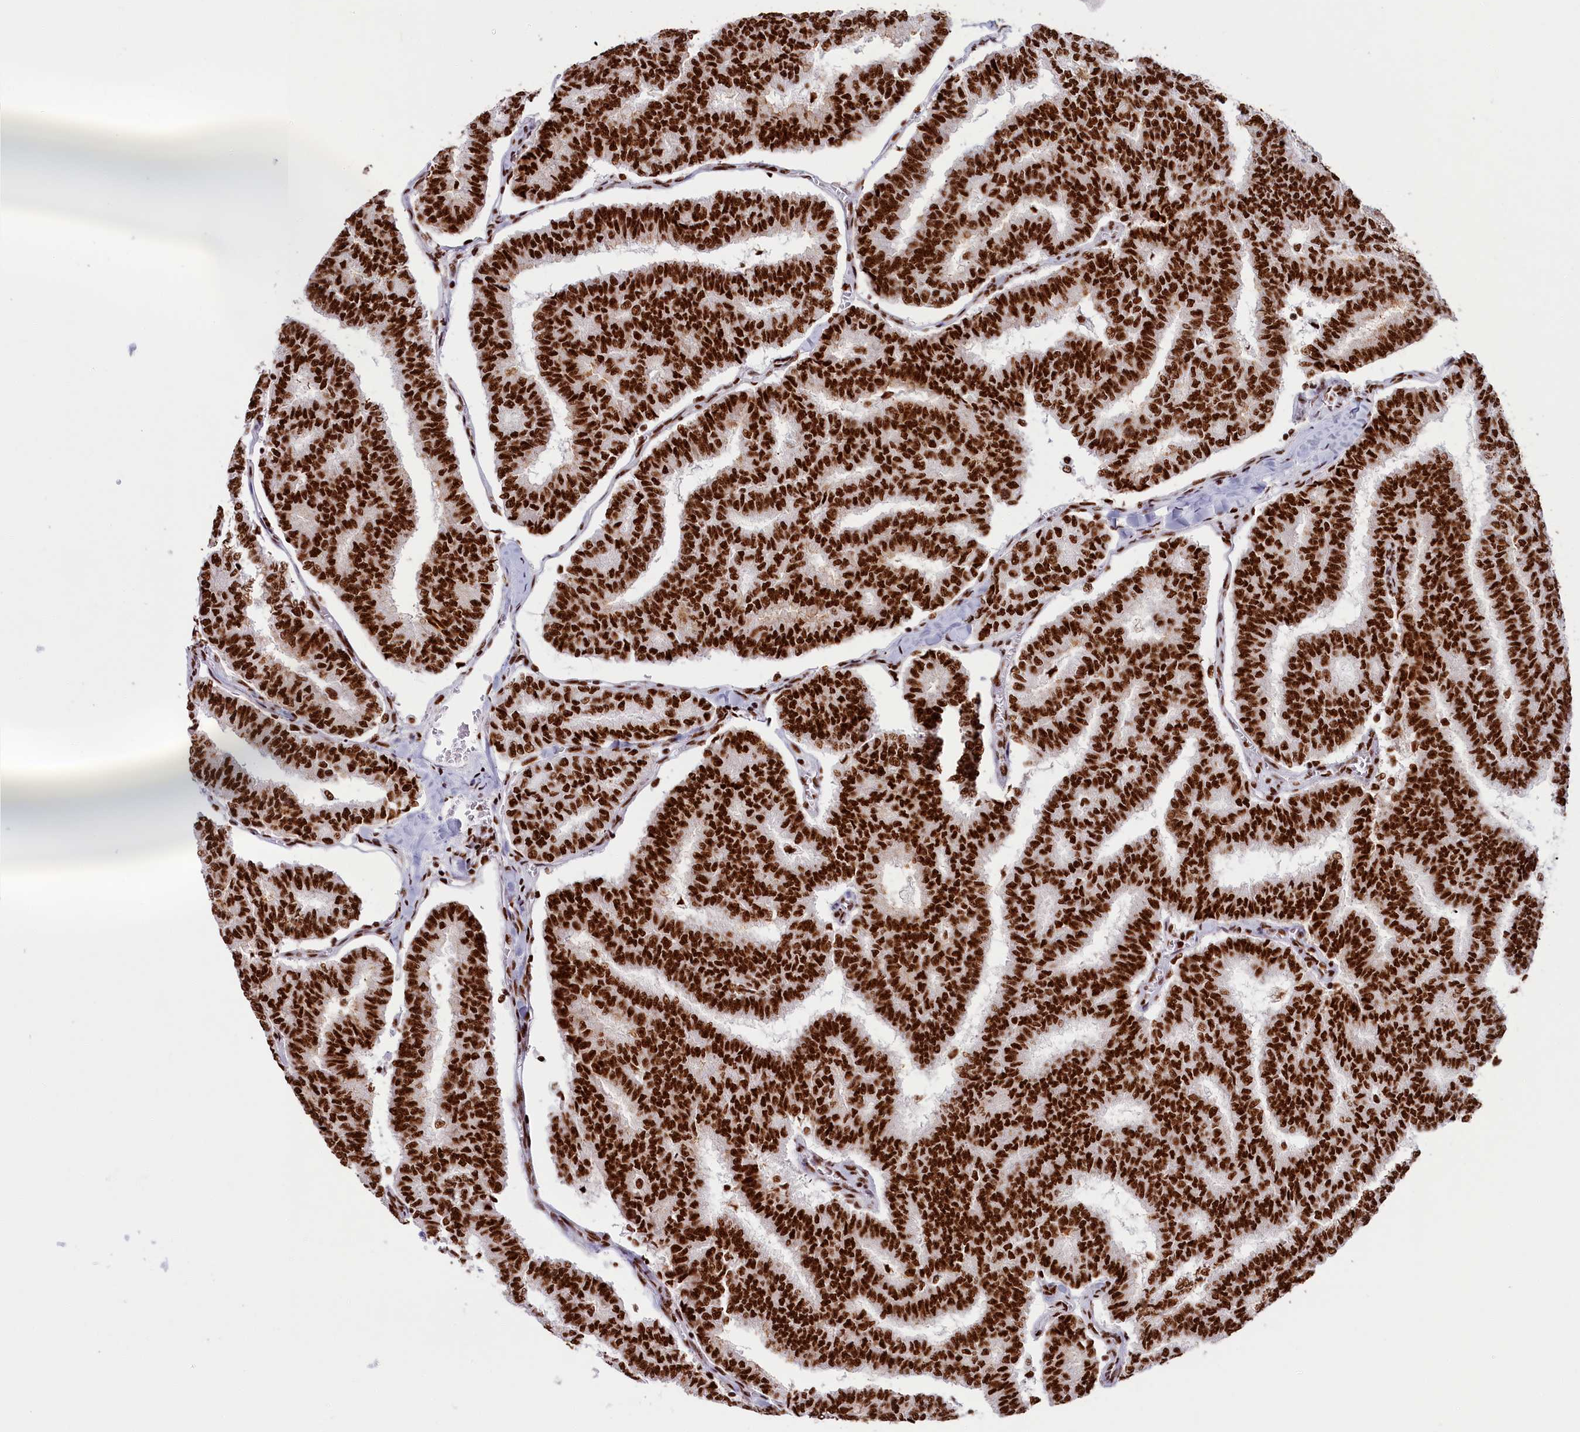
{"staining": {"intensity": "strong", "quantity": ">75%", "location": "nuclear"}, "tissue": "thyroid cancer", "cell_type": "Tumor cells", "image_type": "cancer", "snomed": [{"axis": "morphology", "description": "Papillary adenocarcinoma, NOS"}, {"axis": "topography", "description": "Thyroid gland"}], "caption": "A brown stain highlights strong nuclear staining of a protein in human thyroid papillary adenocarcinoma tumor cells. The staining is performed using DAB brown chromogen to label protein expression. The nuclei are counter-stained blue using hematoxylin.", "gene": "SNRNP70", "patient": {"sex": "female", "age": 35}}